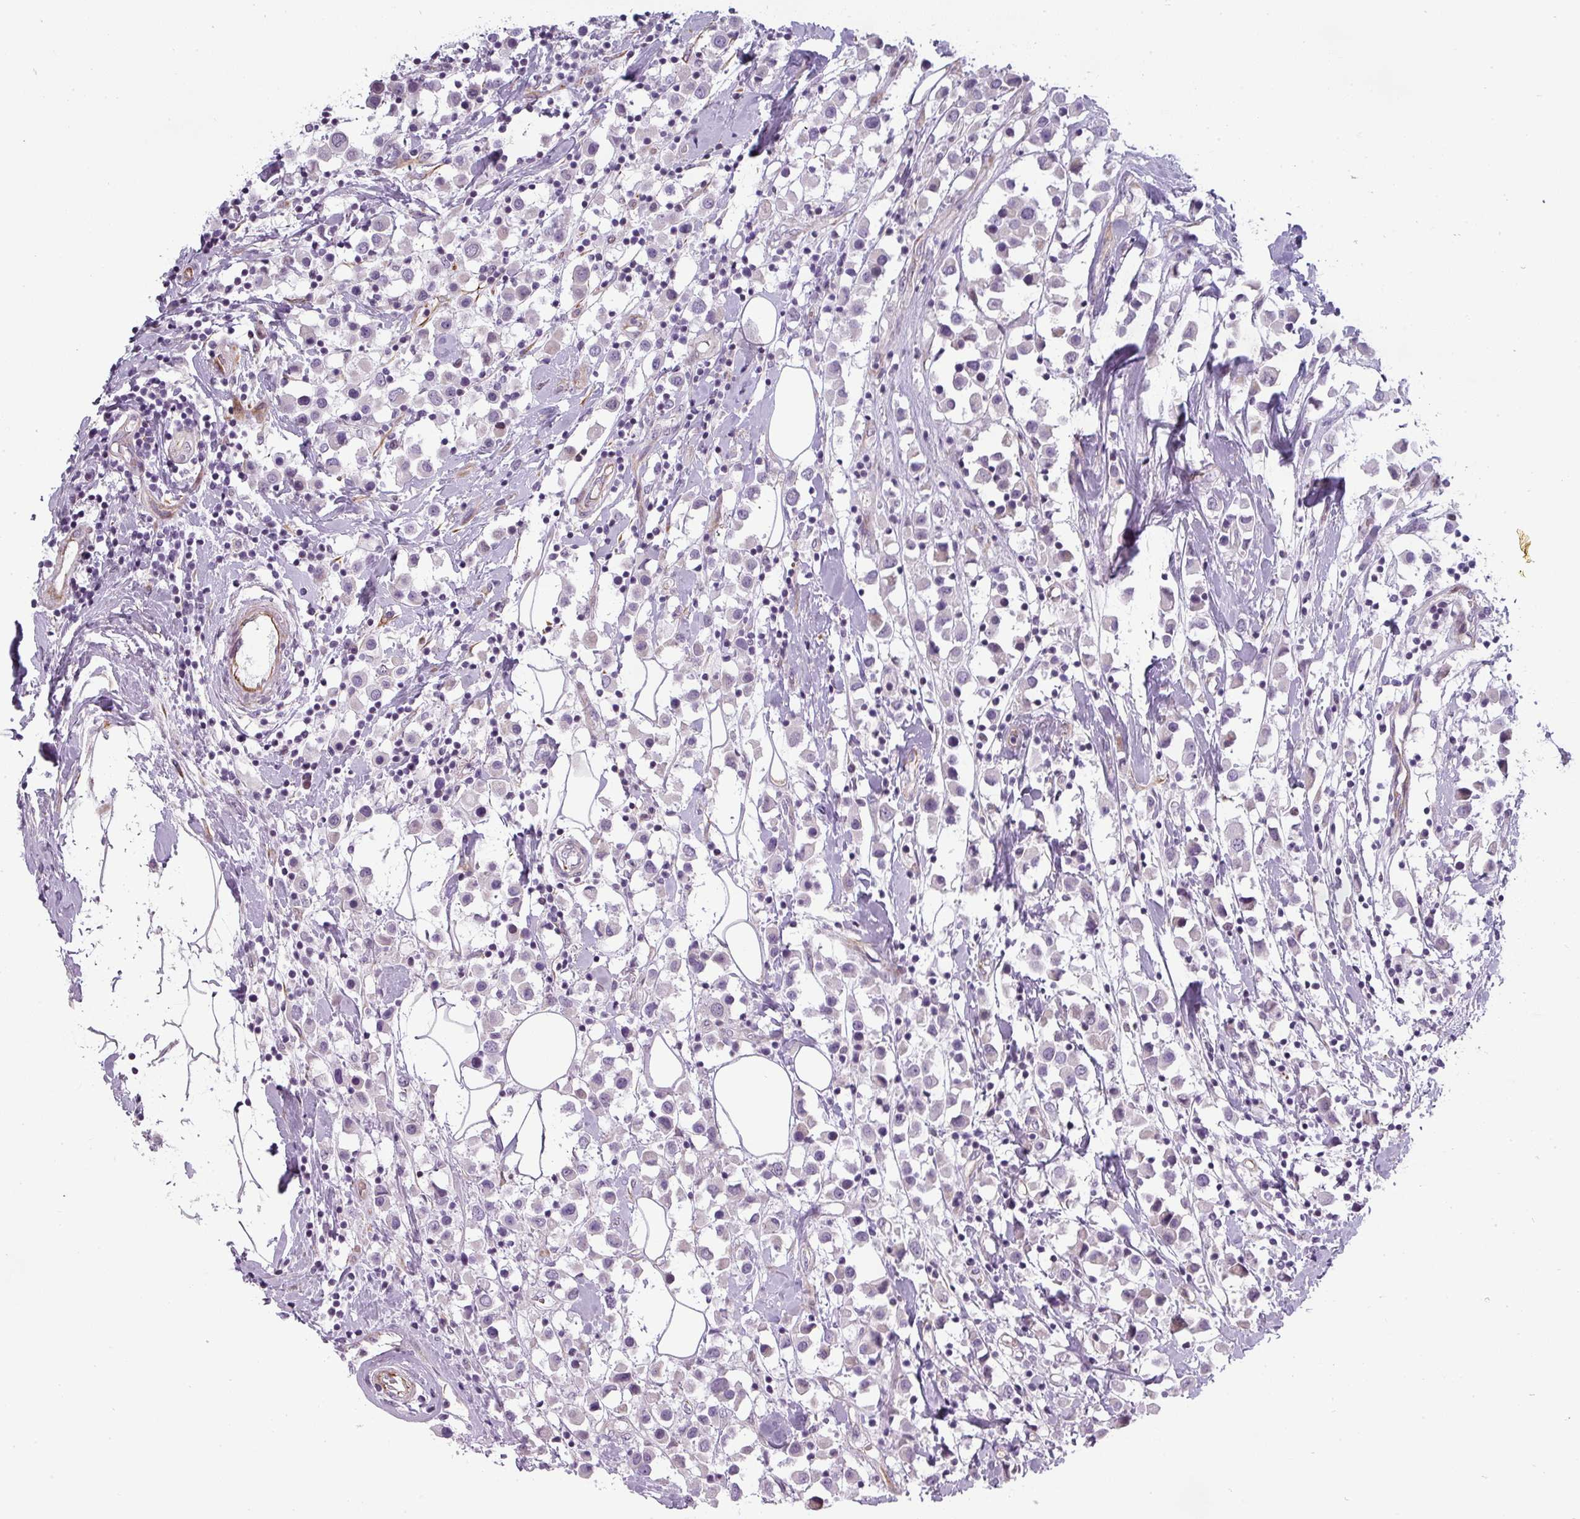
{"staining": {"intensity": "negative", "quantity": "none", "location": "none"}, "tissue": "breast cancer", "cell_type": "Tumor cells", "image_type": "cancer", "snomed": [{"axis": "morphology", "description": "Duct carcinoma"}, {"axis": "topography", "description": "Breast"}], "caption": "Tumor cells are negative for protein expression in human breast cancer.", "gene": "CHRDL1", "patient": {"sex": "female", "age": 61}}